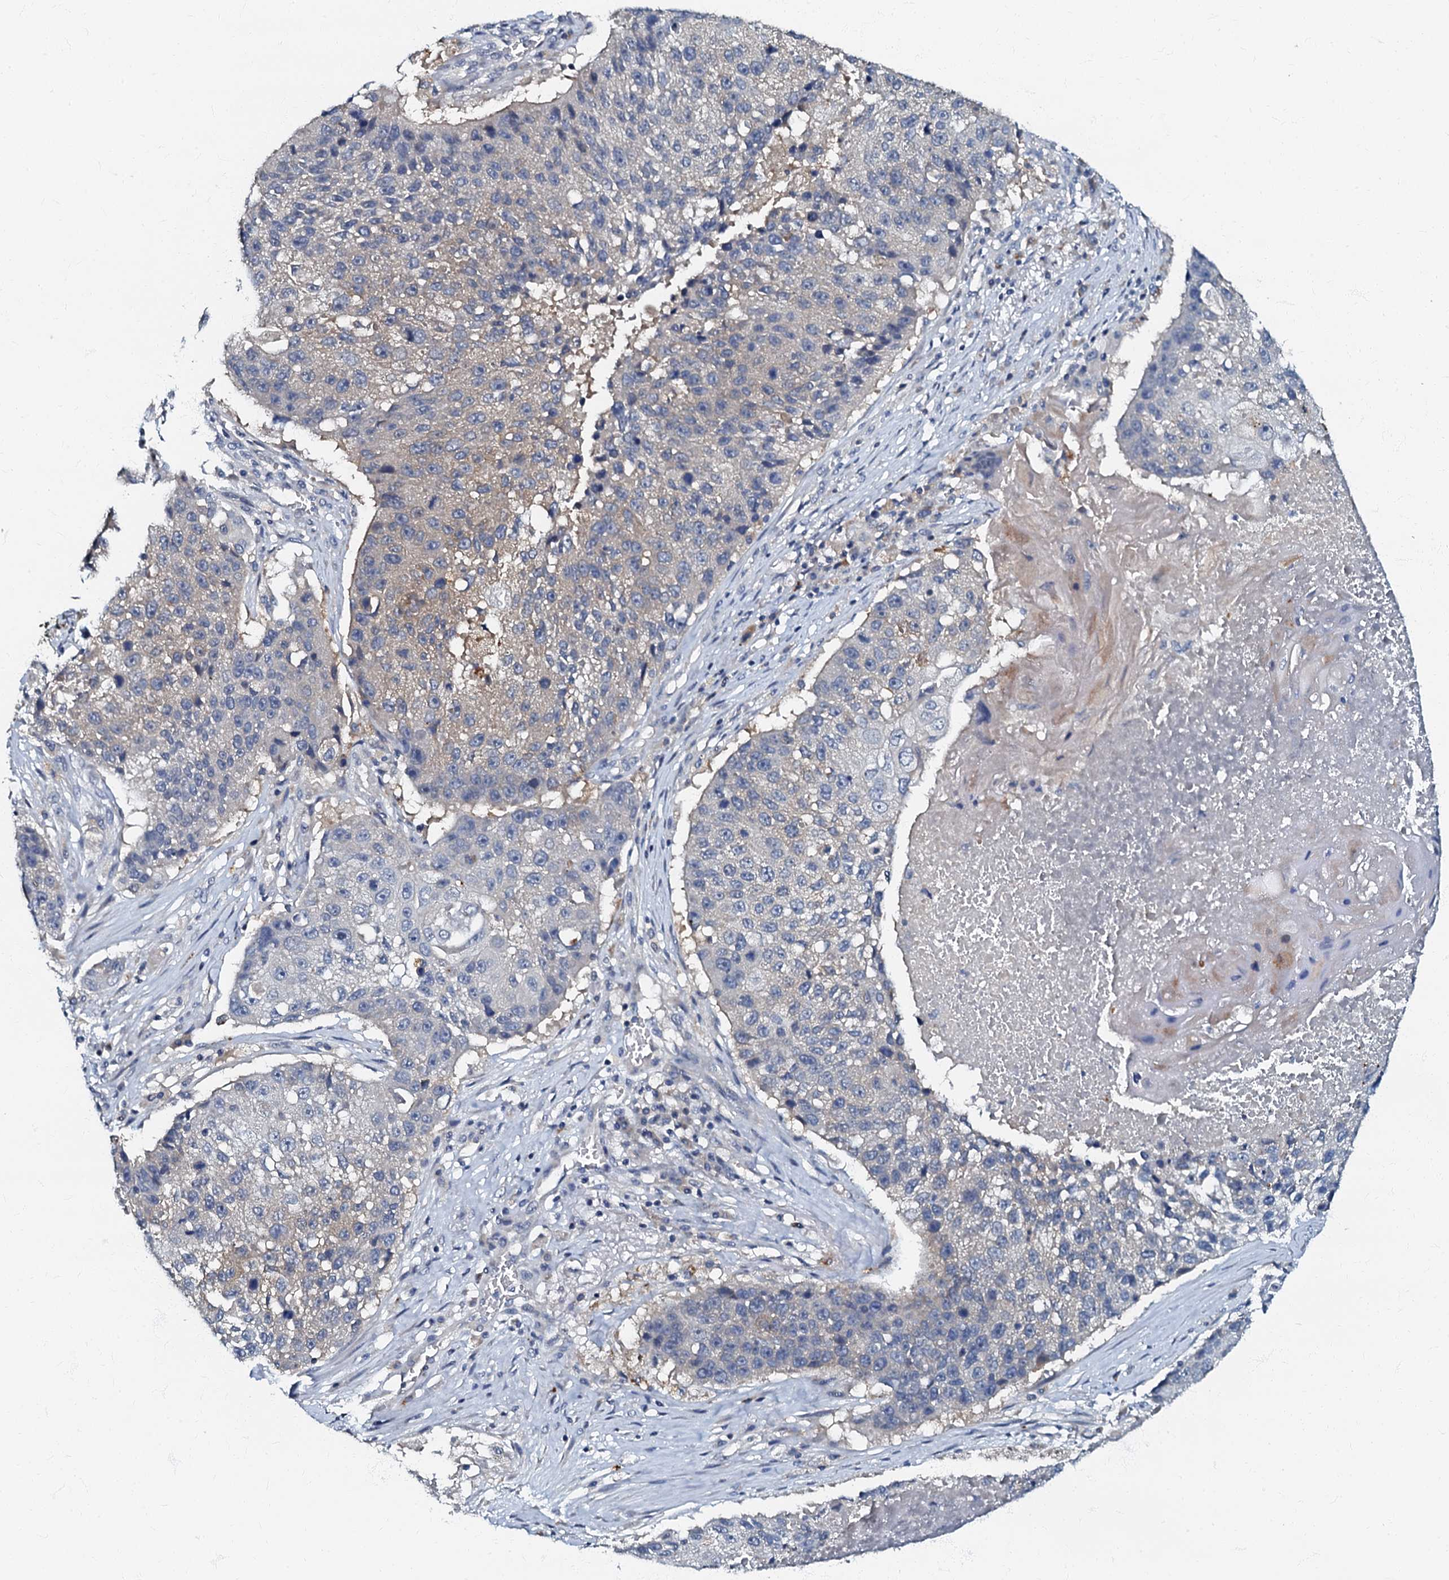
{"staining": {"intensity": "weak", "quantity": "<25%", "location": "cytoplasmic/membranous"}, "tissue": "lung cancer", "cell_type": "Tumor cells", "image_type": "cancer", "snomed": [{"axis": "morphology", "description": "Squamous cell carcinoma, NOS"}, {"axis": "topography", "description": "Lung"}], "caption": "This is a photomicrograph of immunohistochemistry staining of squamous cell carcinoma (lung), which shows no positivity in tumor cells. The staining is performed using DAB (3,3'-diaminobenzidine) brown chromogen with nuclei counter-stained in using hematoxylin.", "gene": "OLAH", "patient": {"sex": "male", "age": 61}}